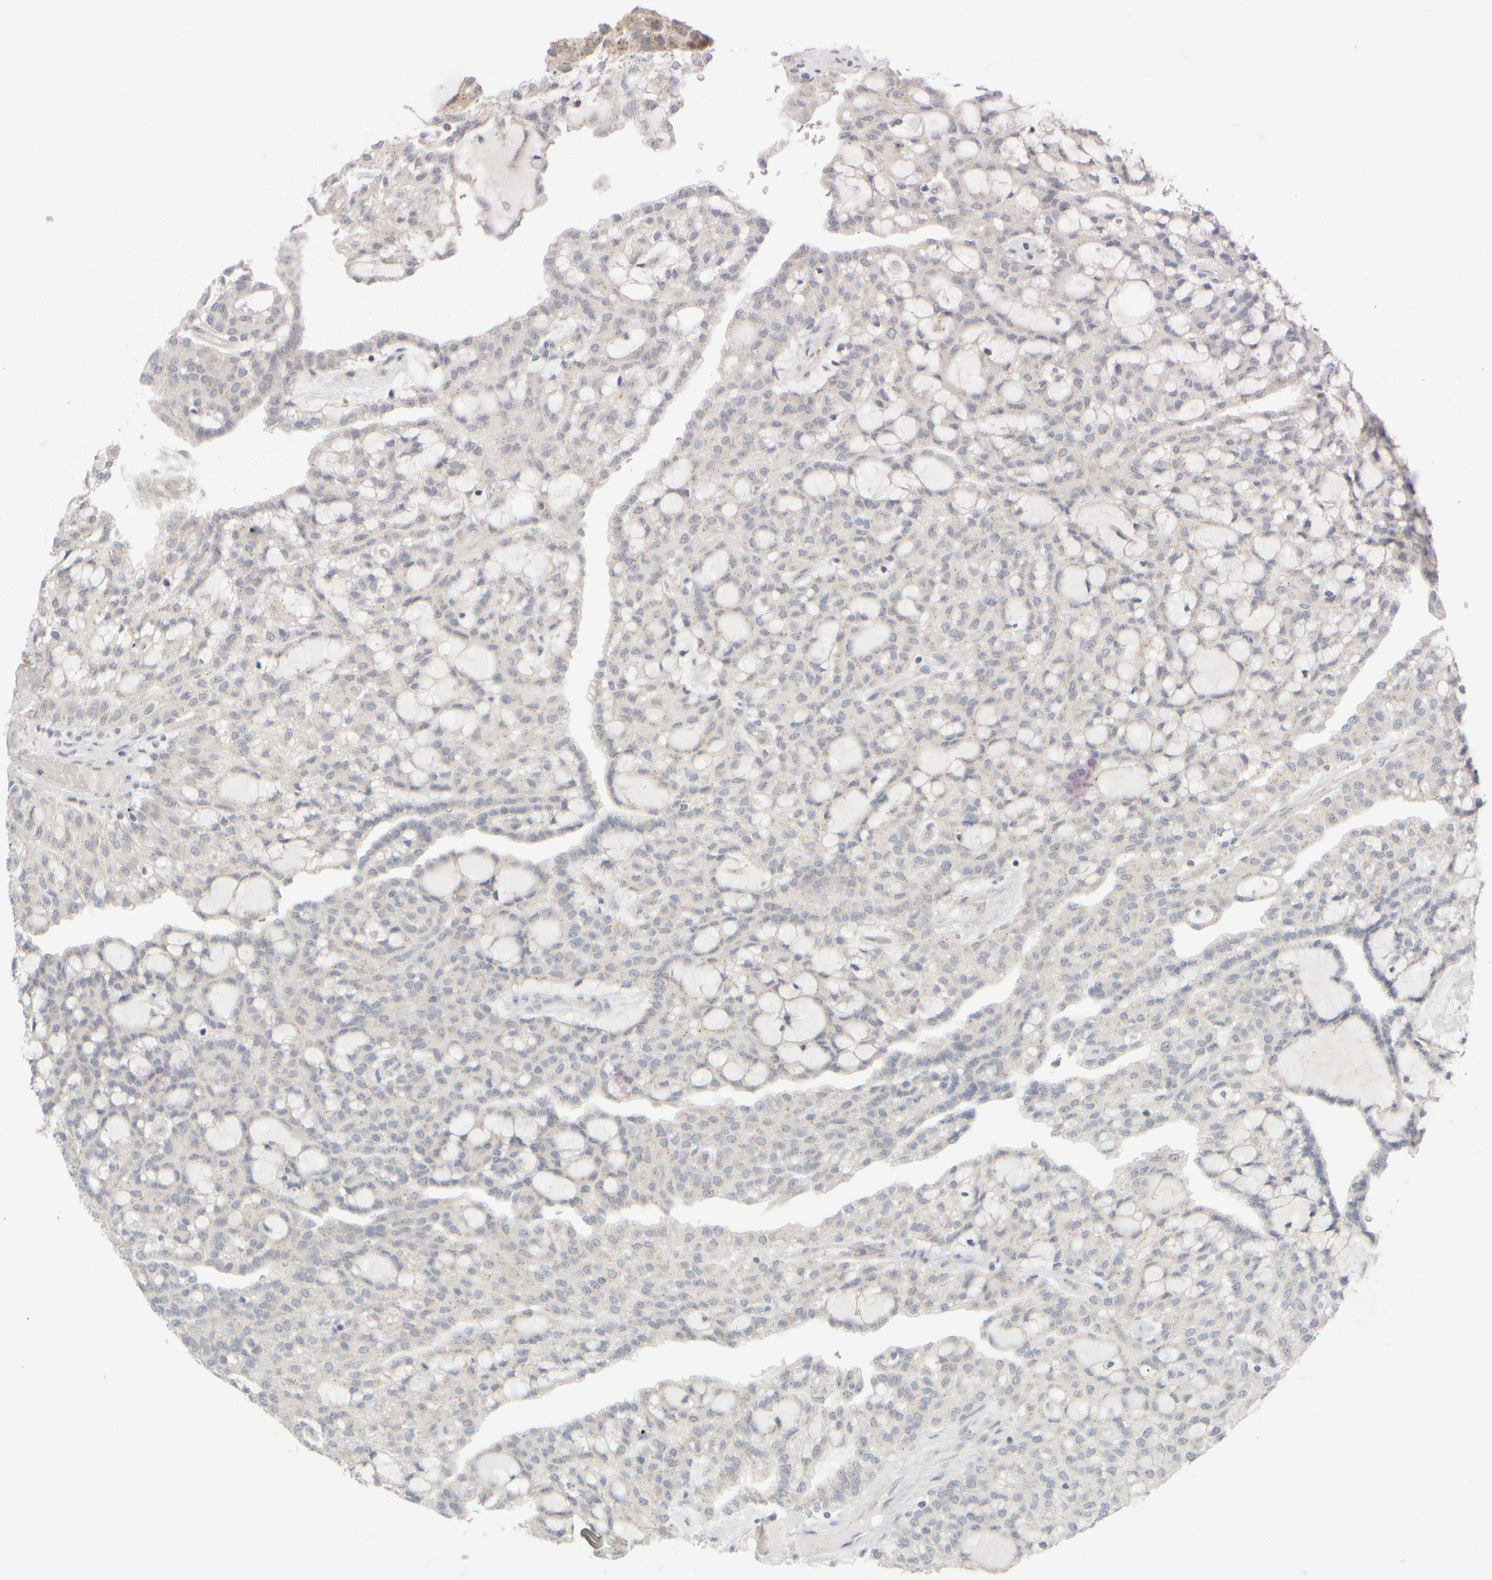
{"staining": {"intensity": "negative", "quantity": "none", "location": "none"}, "tissue": "renal cancer", "cell_type": "Tumor cells", "image_type": "cancer", "snomed": [{"axis": "morphology", "description": "Adenocarcinoma, NOS"}, {"axis": "topography", "description": "Kidney"}], "caption": "The immunohistochemistry micrograph has no significant expression in tumor cells of adenocarcinoma (renal) tissue.", "gene": "GOPC", "patient": {"sex": "male", "age": 63}}